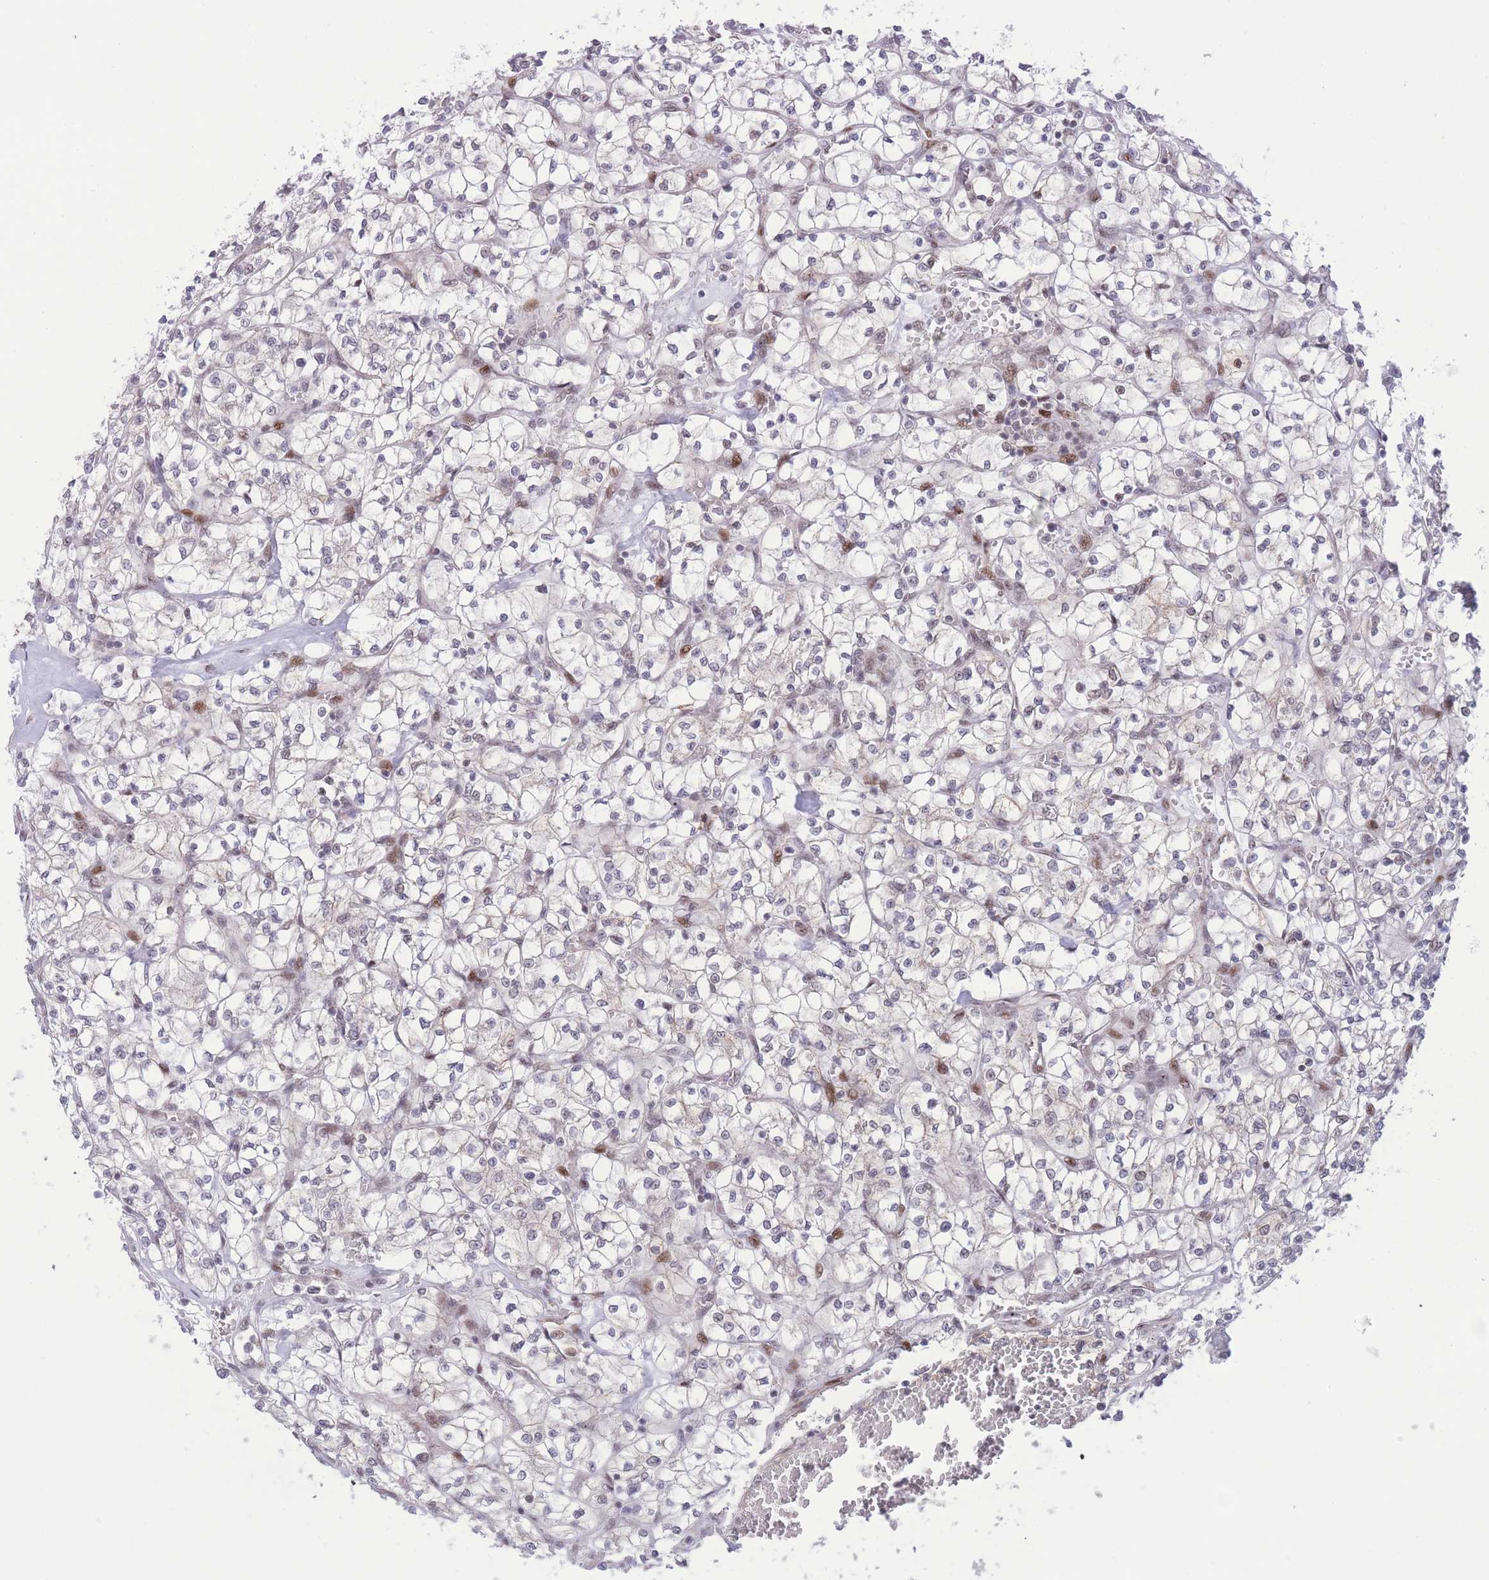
{"staining": {"intensity": "negative", "quantity": "none", "location": "none"}, "tissue": "renal cancer", "cell_type": "Tumor cells", "image_type": "cancer", "snomed": [{"axis": "morphology", "description": "Adenocarcinoma, NOS"}, {"axis": "topography", "description": "Kidney"}], "caption": "This is an IHC histopathology image of renal cancer. There is no positivity in tumor cells.", "gene": "PCIF1", "patient": {"sex": "female", "age": 64}}